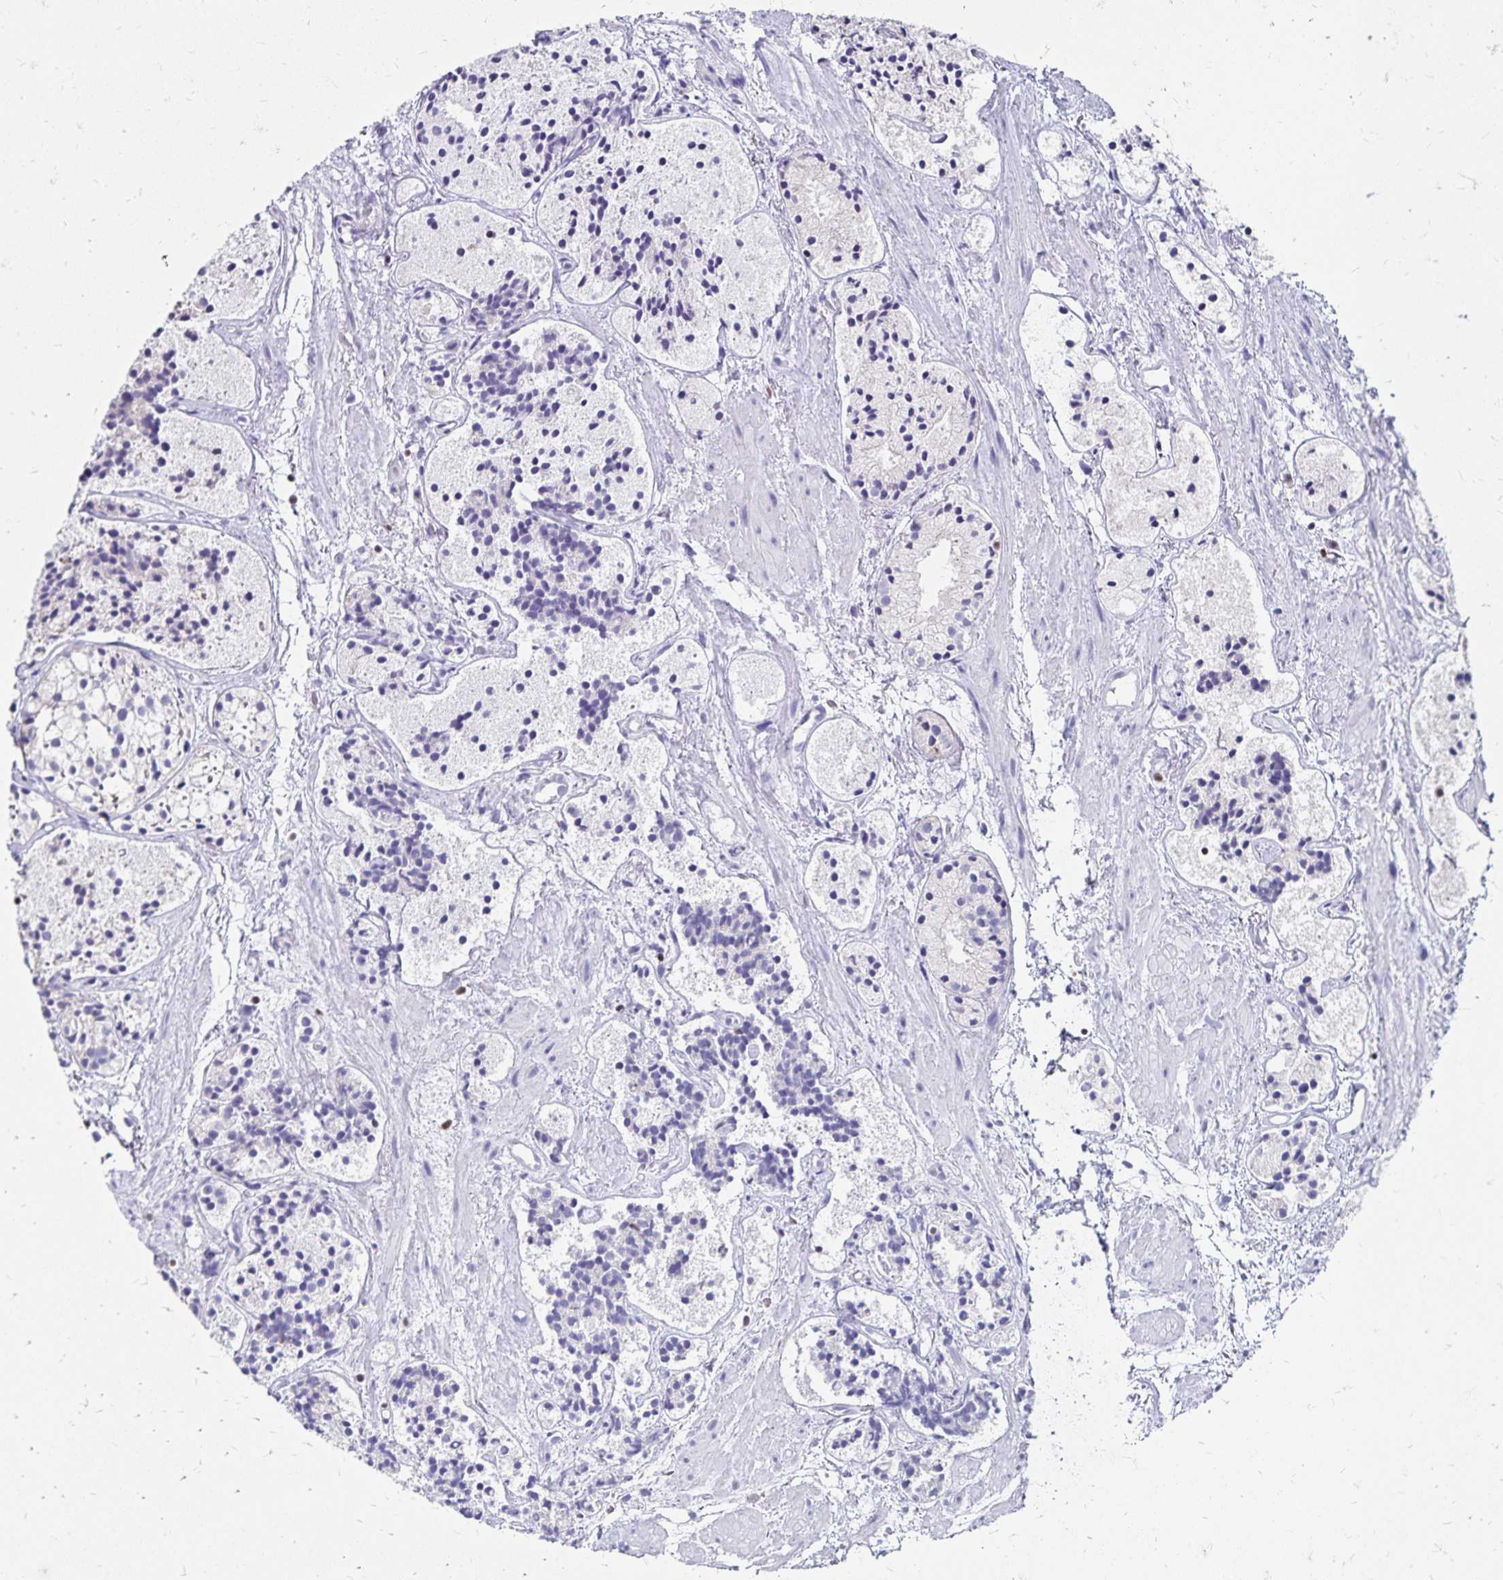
{"staining": {"intensity": "weak", "quantity": "<25%", "location": "cytoplasmic/membranous"}, "tissue": "prostate cancer", "cell_type": "Tumor cells", "image_type": "cancer", "snomed": [{"axis": "morphology", "description": "Adenocarcinoma, High grade"}, {"axis": "topography", "description": "Prostate"}], "caption": "There is no significant staining in tumor cells of prostate cancer.", "gene": "IKZF1", "patient": {"sex": "male", "age": 85}}